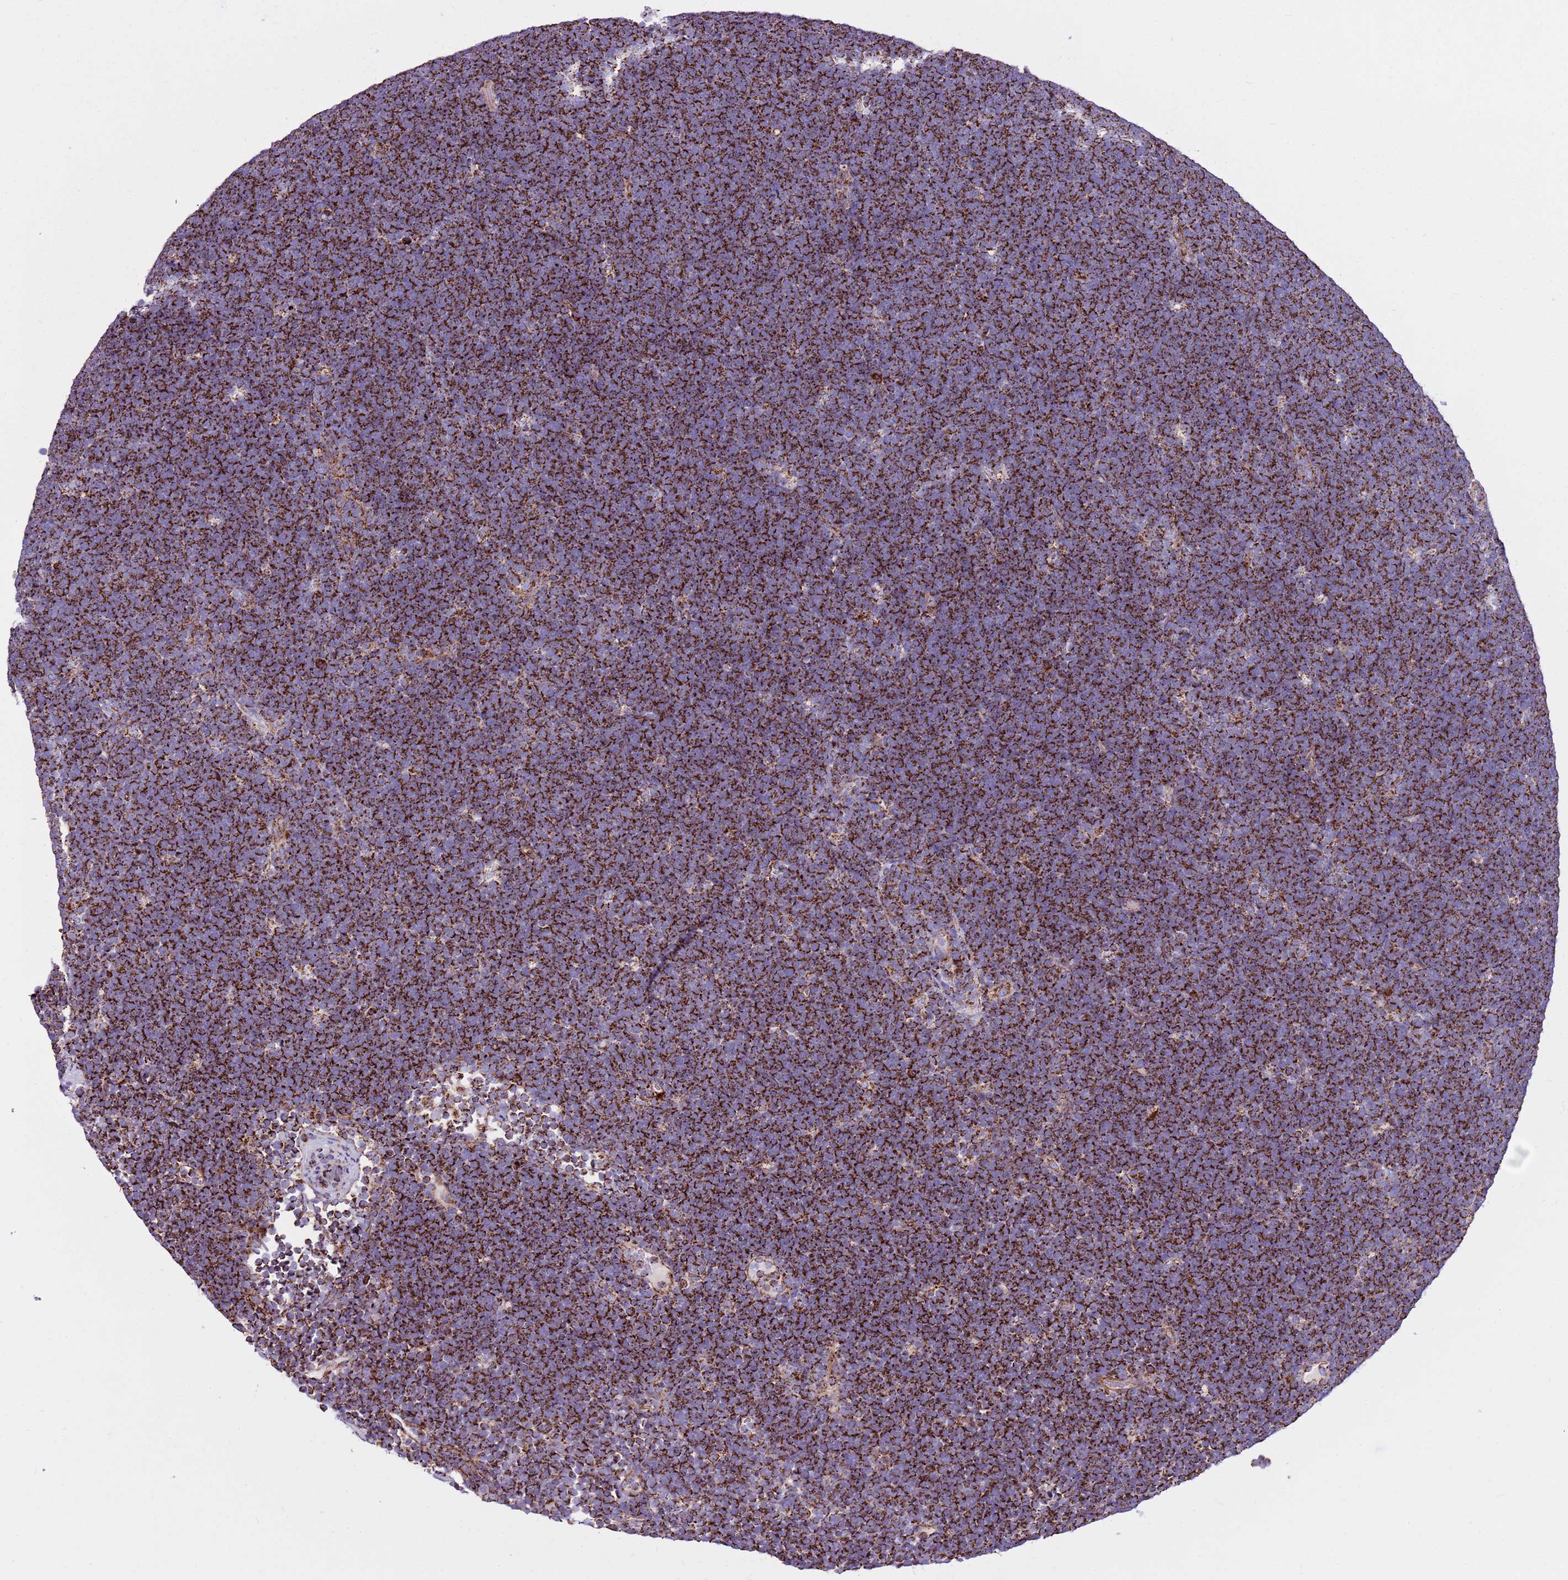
{"staining": {"intensity": "strong", "quantity": ">75%", "location": "cytoplasmic/membranous"}, "tissue": "lymphoma", "cell_type": "Tumor cells", "image_type": "cancer", "snomed": [{"axis": "morphology", "description": "Malignant lymphoma, non-Hodgkin's type, High grade"}, {"axis": "topography", "description": "Lymph node"}], "caption": "The immunohistochemical stain highlights strong cytoplasmic/membranous positivity in tumor cells of lymphoma tissue.", "gene": "HECTD4", "patient": {"sex": "male", "age": 13}}